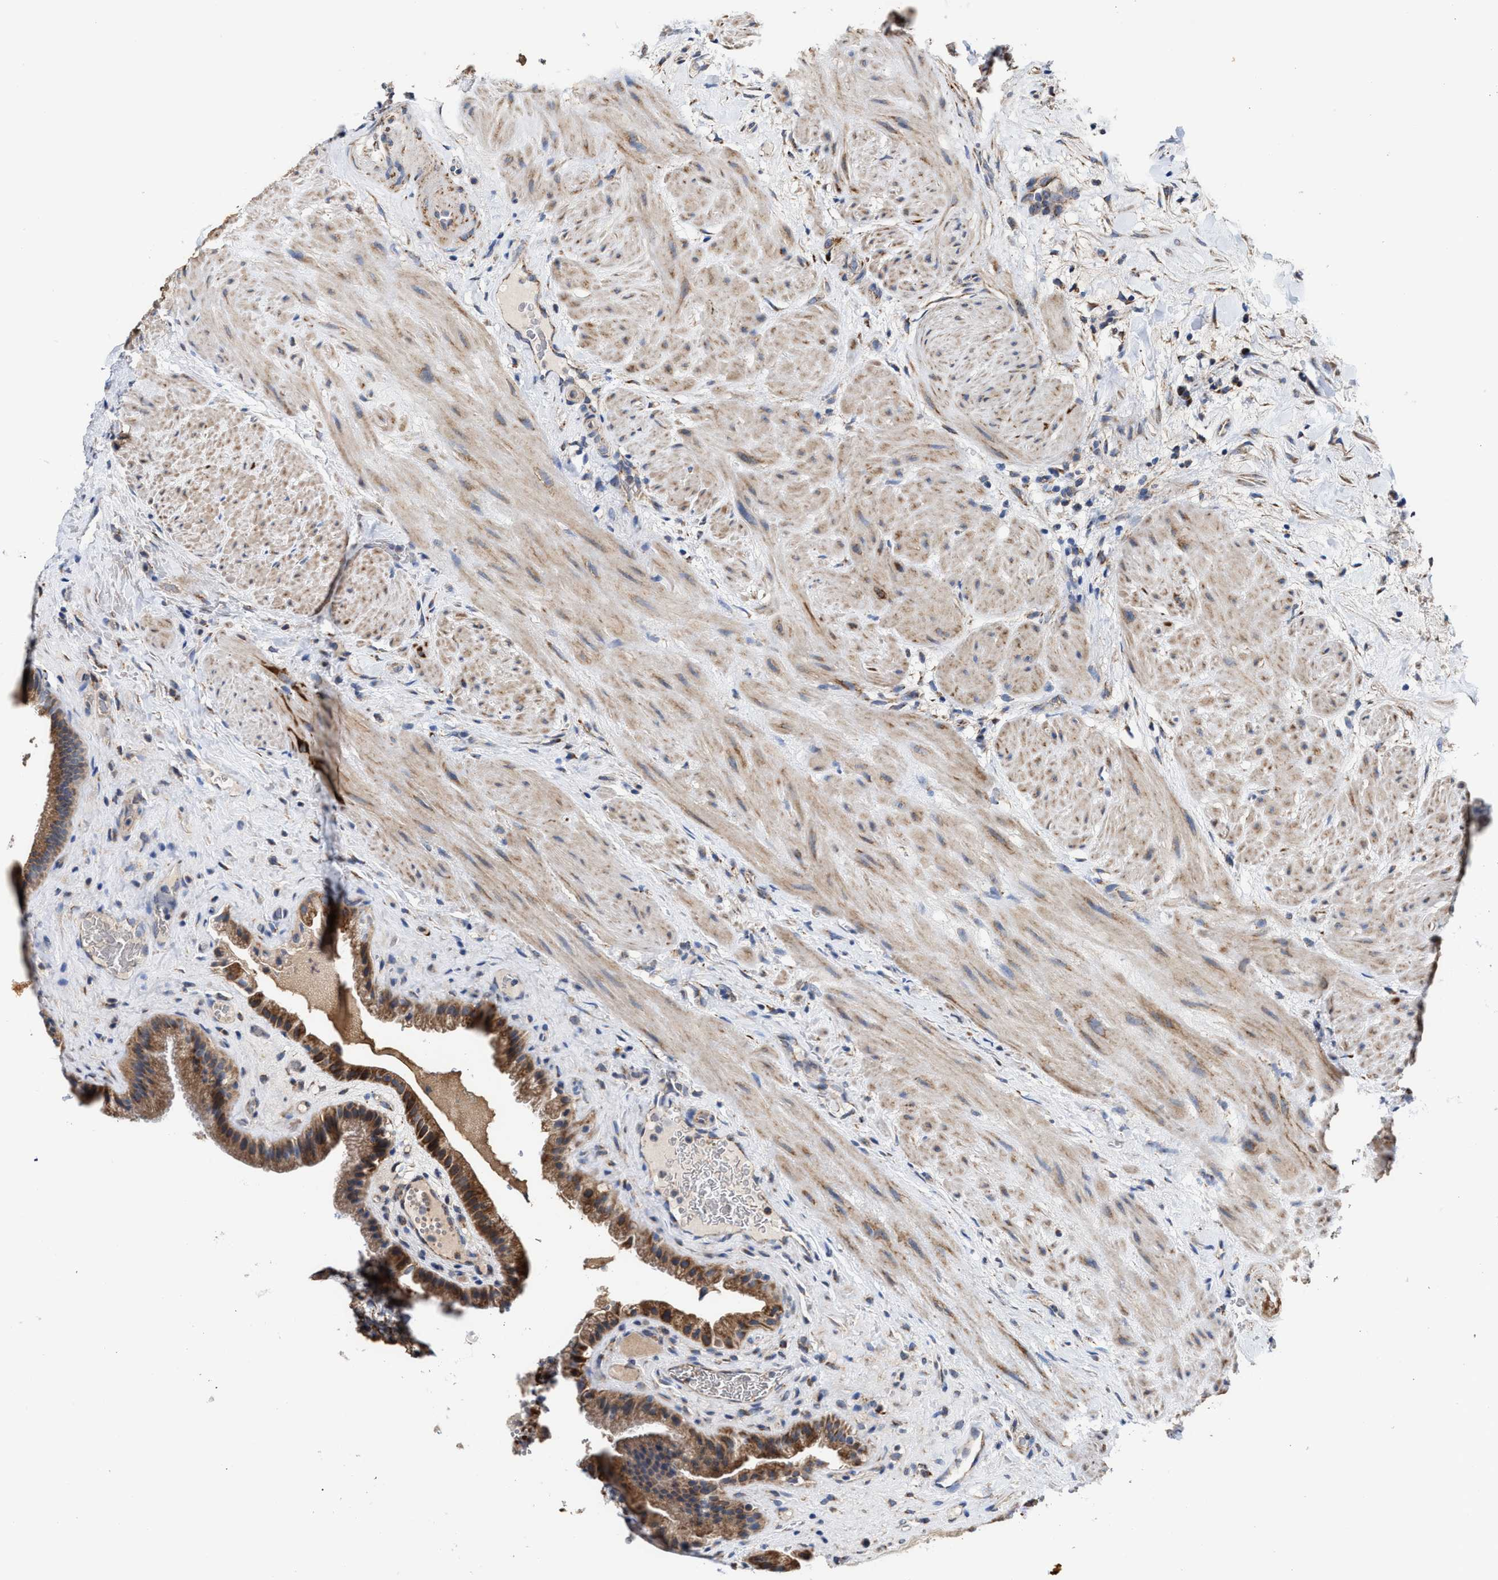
{"staining": {"intensity": "strong", "quantity": ">75%", "location": "cytoplasmic/membranous"}, "tissue": "gallbladder", "cell_type": "Glandular cells", "image_type": "normal", "snomed": [{"axis": "morphology", "description": "Normal tissue, NOS"}, {"axis": "topography", "description": "Gallbladder"}], "caption": "Immunohistochemical staining of benign human gallbladder demonstrates high levels of strong cytoplasmic/membranous expression in about >75% of glandular cells. (Brightfield microscopy of DAB IHC at high magnification).", "gene": "MECR", "patient": {"sex": "male", "age": 49}}